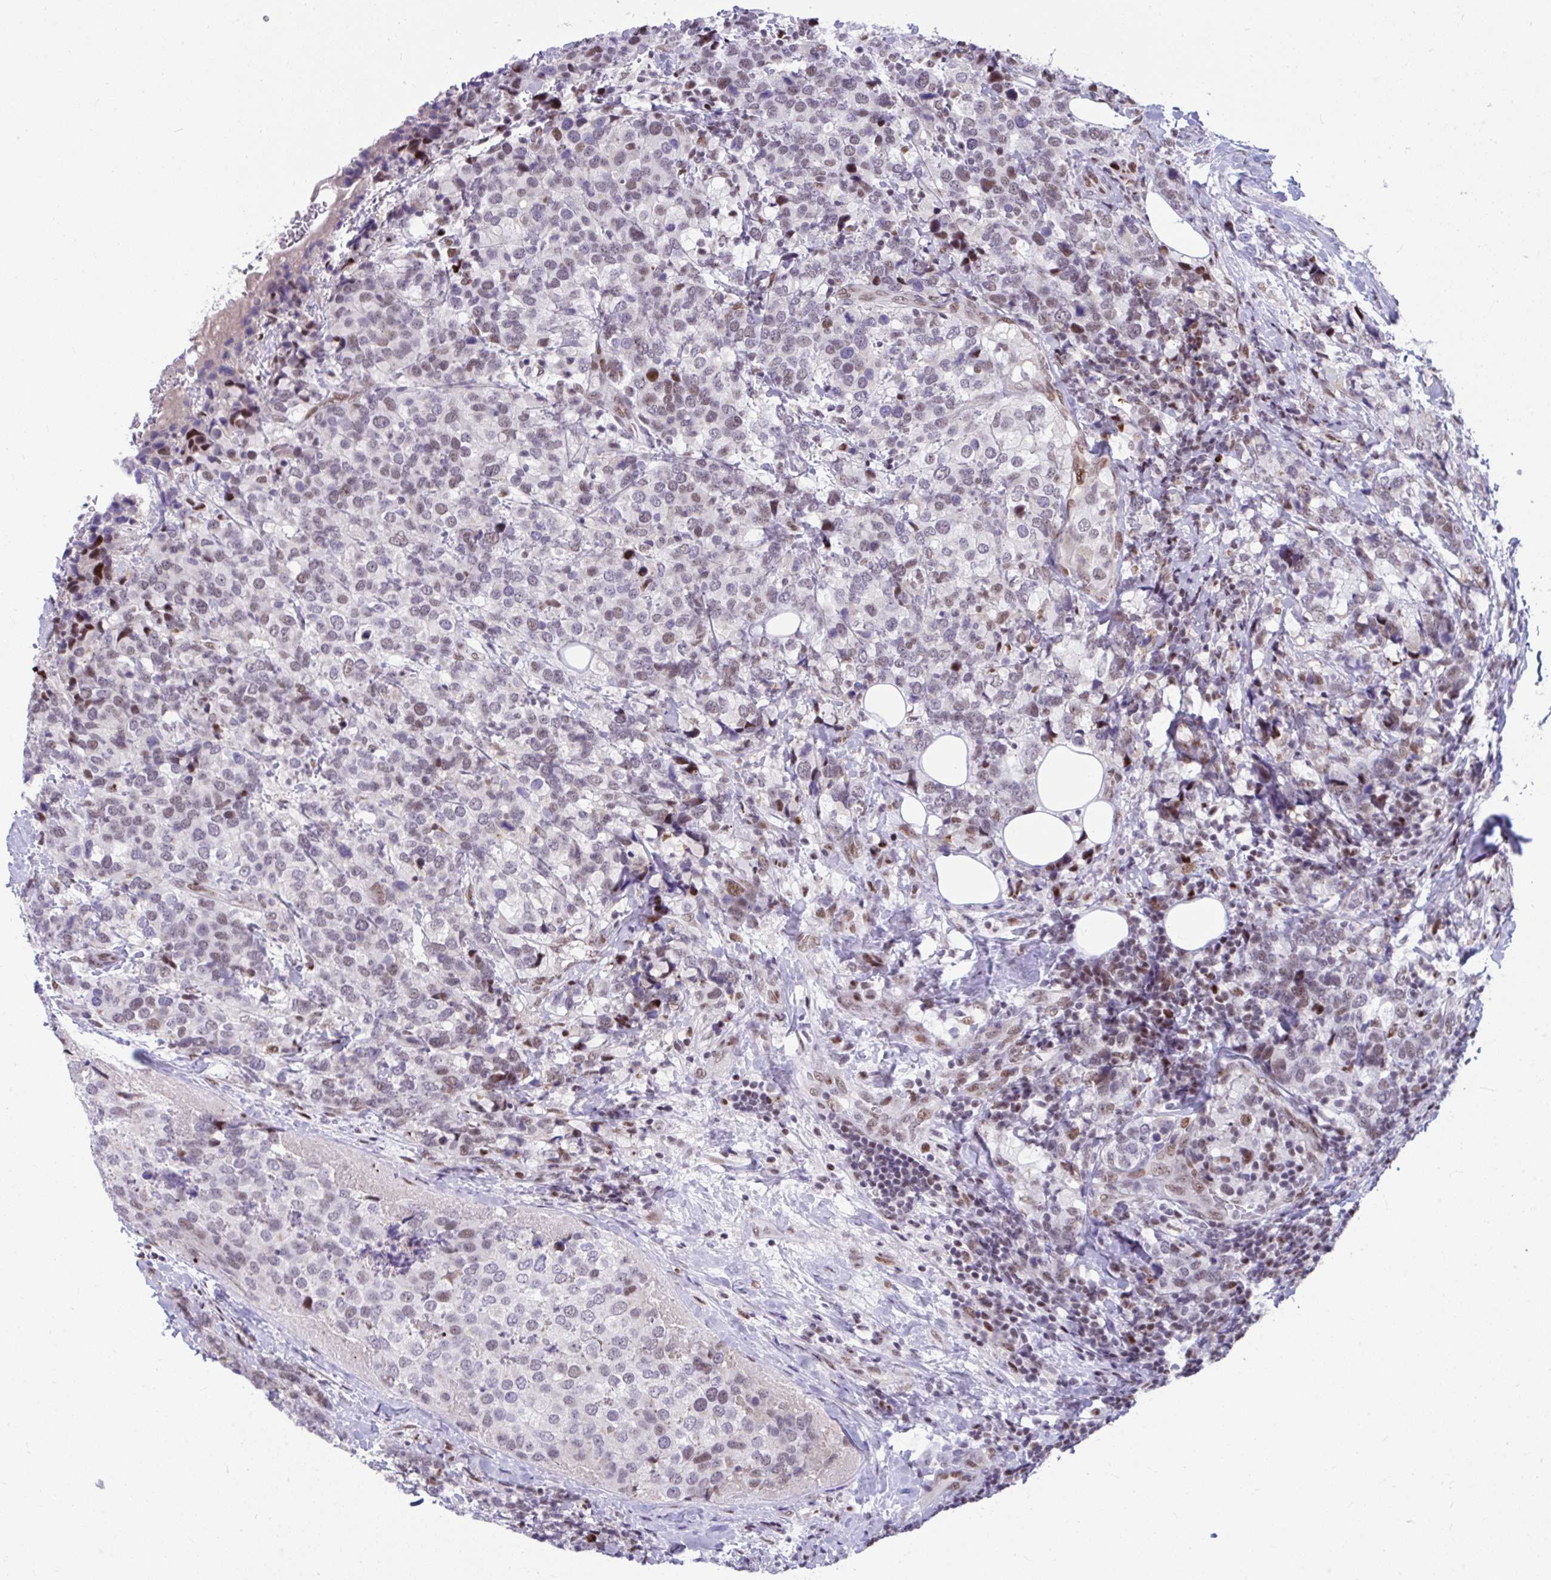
{"staining": {"intensity": "weak", "quantity": "25%-75%", "location": "nuclear"}, "tissue": "breast cancer", "cell_type": "Tumor cells", "image_type": "cancer", "snomed": [{"axis": "morphology", "description": "Lobular carcinoma"}, {"axis": "topography", "description": "Breast"}], "caption": "Tumor cells exhibit low levels of weak nuclear staining in about 25%-75% of cells in breast cancer (lobular carcinoma). Using DAB (3,3'-diaminobenzidine) (brown) and hematoxylin (blue) stains, captured at high magnification using brightfield microscopy.", "gene": "SLC35C2", "patient": {"sex": "female", "age": 59}}